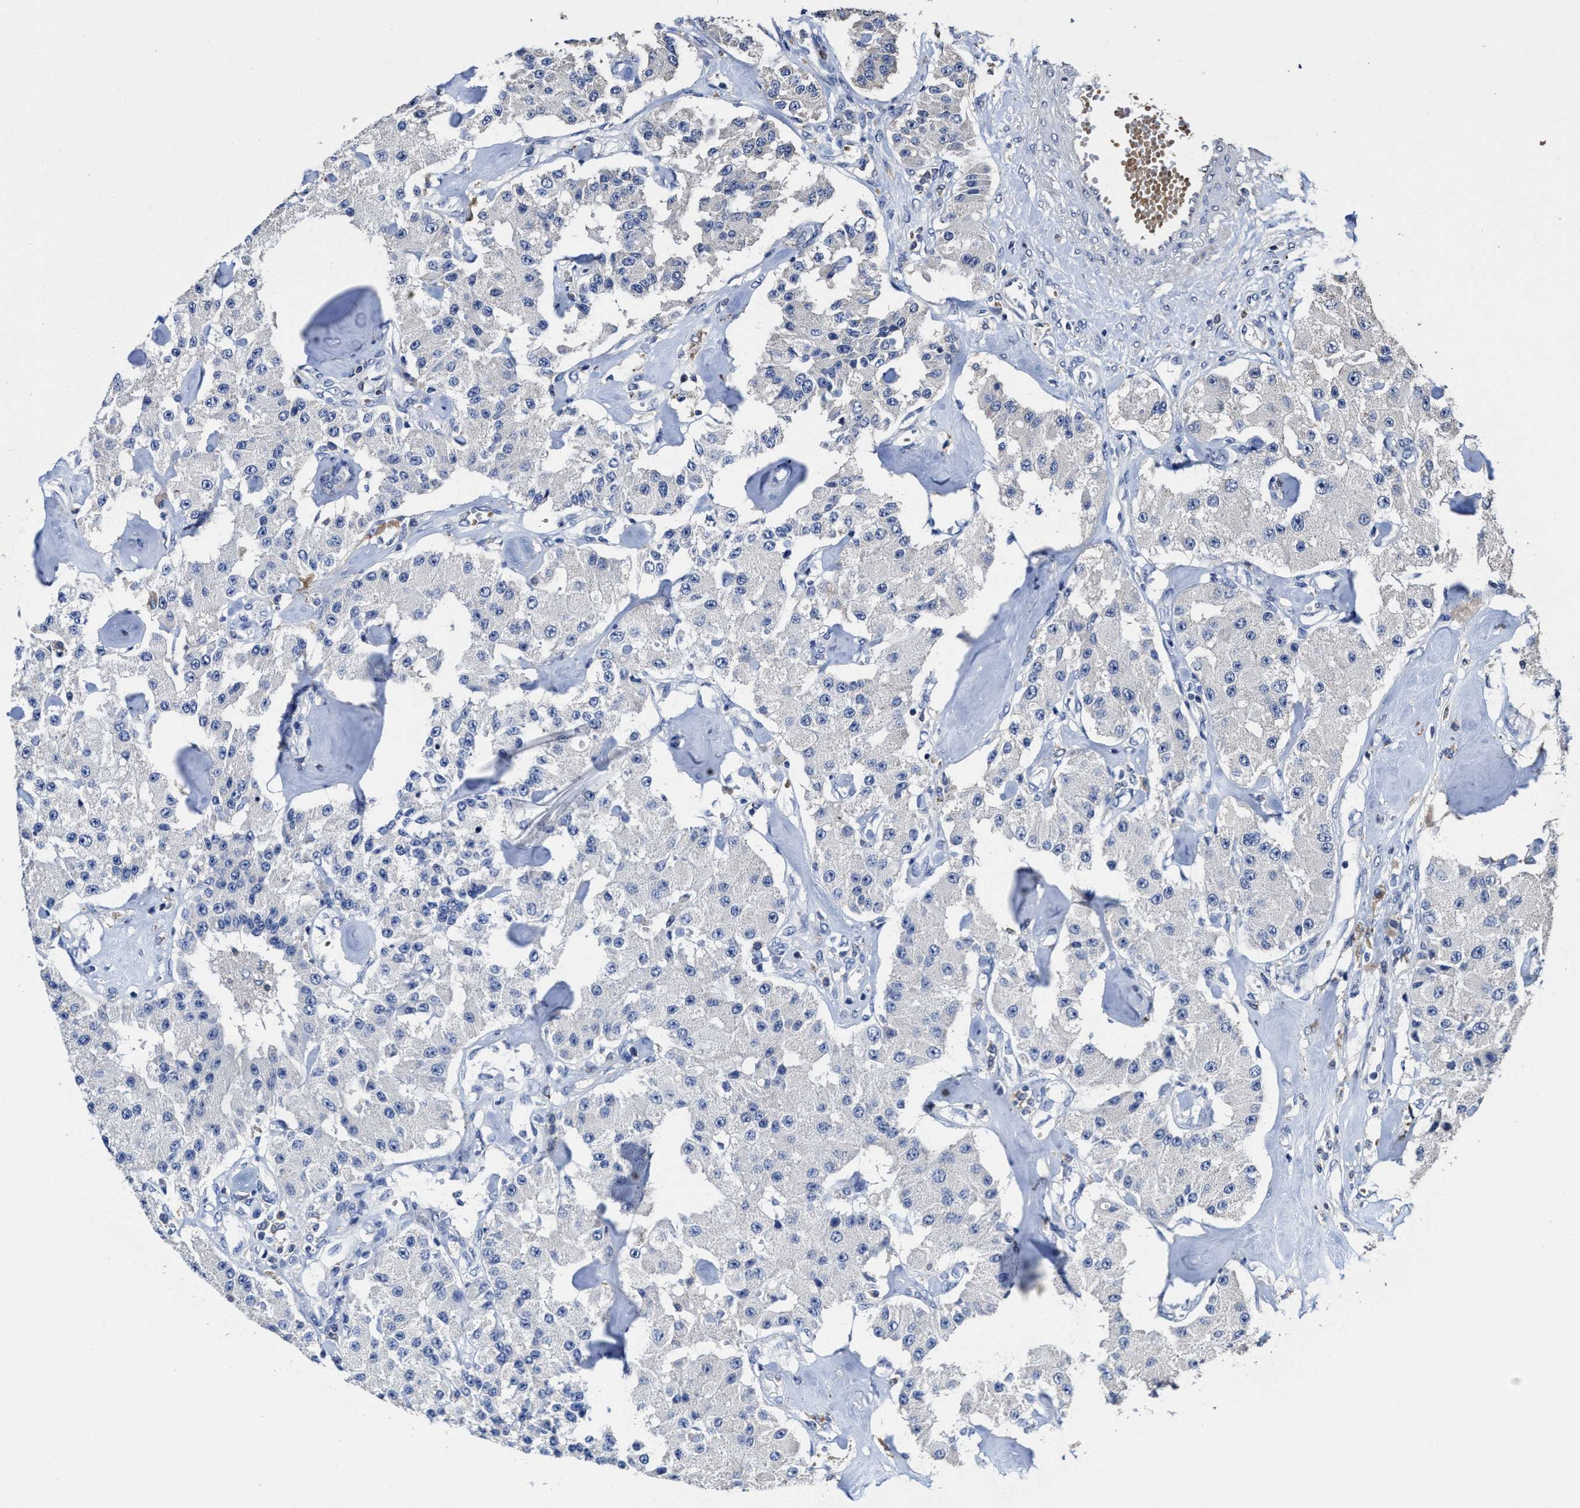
{"staining": {"intensity": "negative", "quantity": "none", "location": "none"}, "tissue": "carcinoid", "cell_type": "Tumor cells", "image_type": "cancer", "snomed": [{"axis": "morphology", "description": "Carcinoid, malignant, NOS"}, {"axis": "topography", "description": "Pancreas"}], "caption": "Tumor cells show no significant protein expression in carcinoid (malignant).", "gene": "ZFAT", "patient": {"sex": "male", "age": 41}}